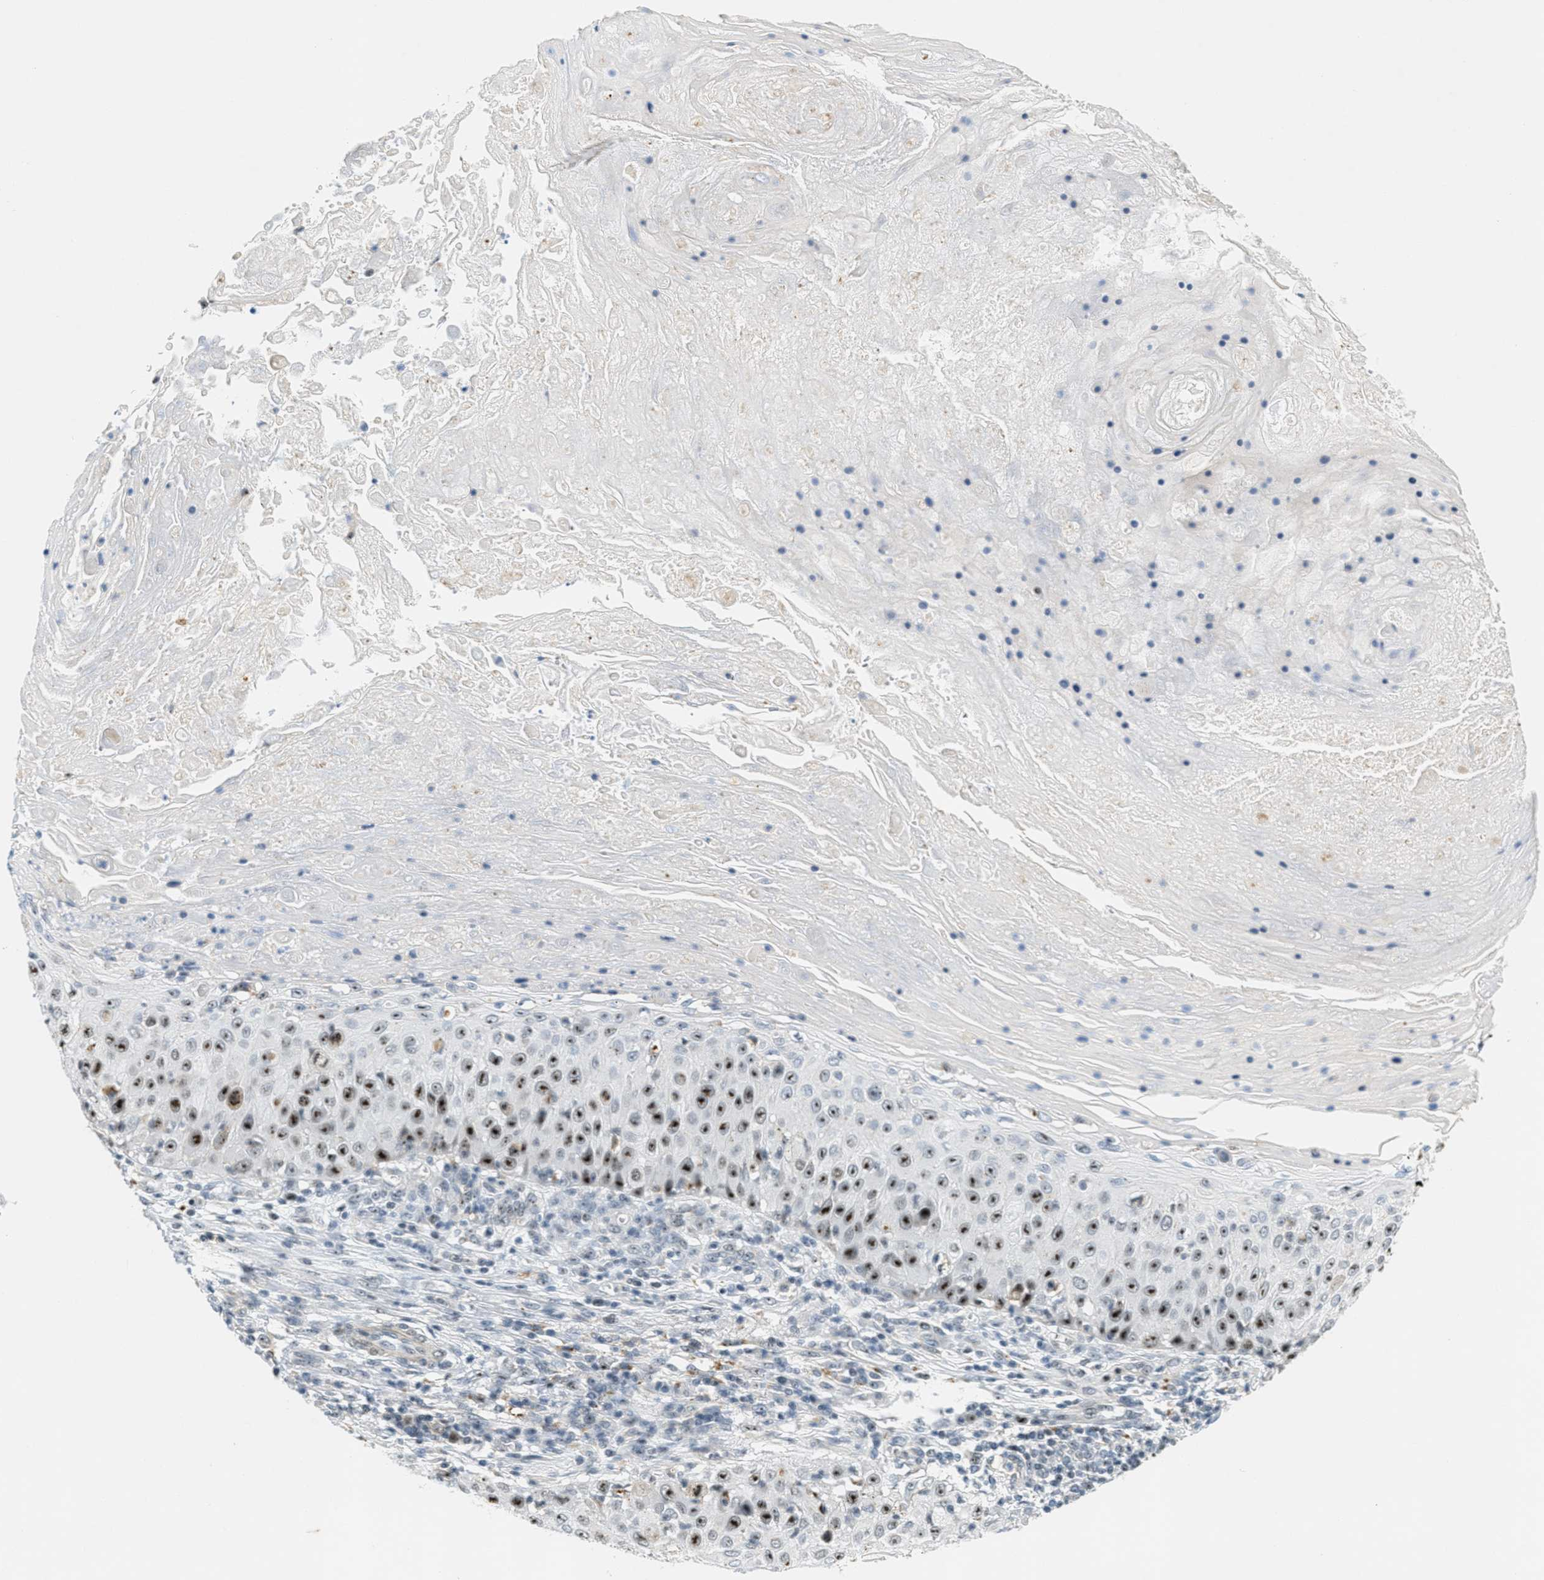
{"staining": {"intensity": "strong", "quantity": "25%-75%", "location": "nuclear"}, "tissue": "skin cancer", "cell_type": "Tumor cells", "image_type": "cancer", "snomed": [{"axis": "morphology", "description": "Squamous cell carcinoma, NOS"}, {"axis": "topography", "description": "Skin"}], "caption": "About 25%-75% of tumor cells in skin squamous cell carcinoma reveal strong nuclear protein staining as visualized by brown immunohistochemical staining.", "gene": "DDX47", "patient": {"sex": "male", "age": 86}}